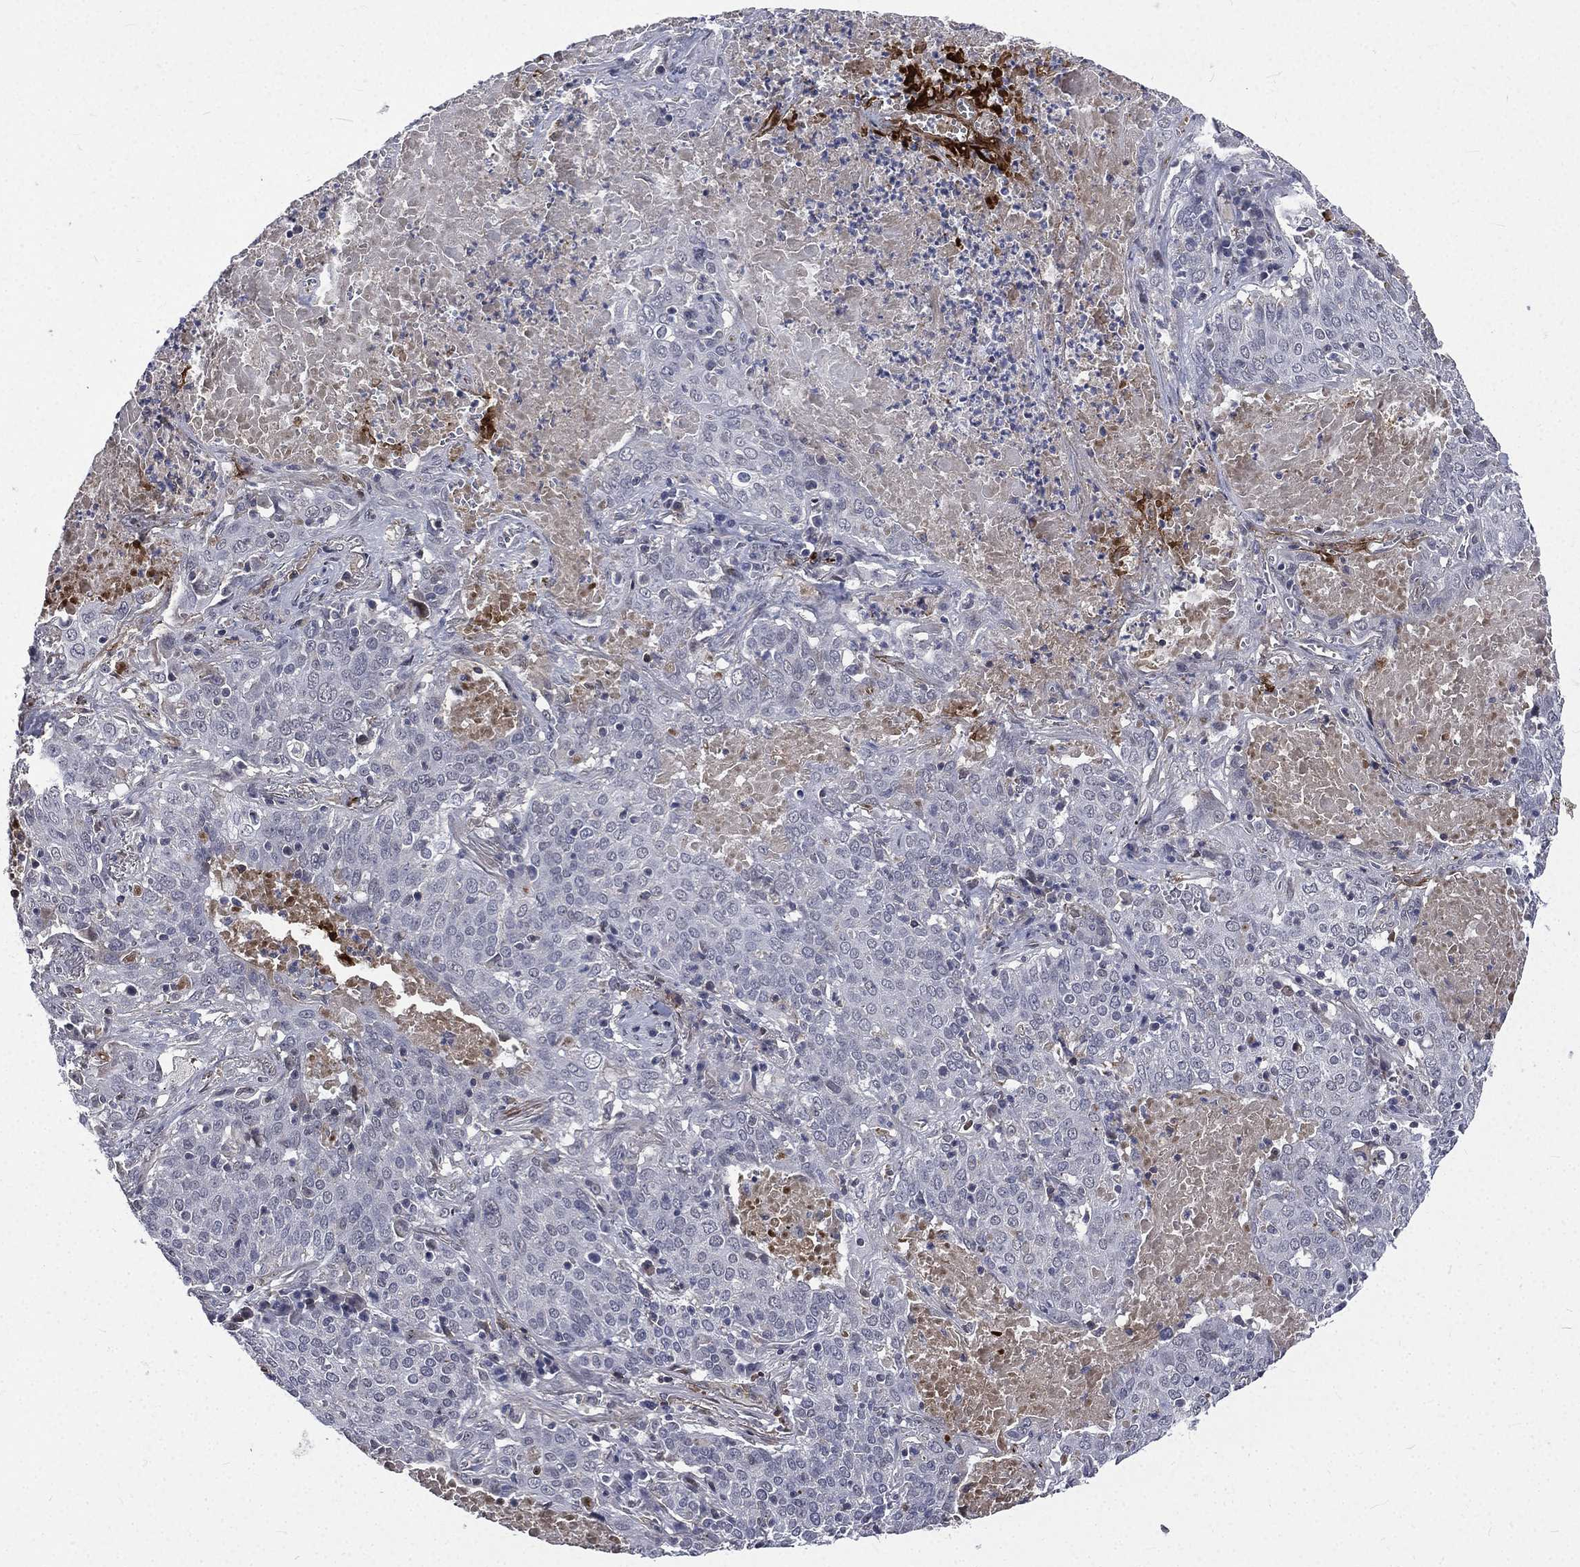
{"staining": {"intensity": "negative", "quantity": "none", "location": "none"}, "tissue": "lung cancer", "cell_type": "Tumor cells", "image_type": "cancer", "snomed": [{"axis": "morphology", "description": "Squamous cell carcinoma, NOS"}, {"axis": "topography", "description": "Lung"}], "caption": "Immunohistochemistry (IHC) of human lung cancer (squamous cell carcinoma) displays no staining in tumor cells. (DAB (3,3'-diaminobenzidine) immunohistochemistry, high magnification).", "gene": "FGG", "patient": {"sex": "male", "age": 82}}